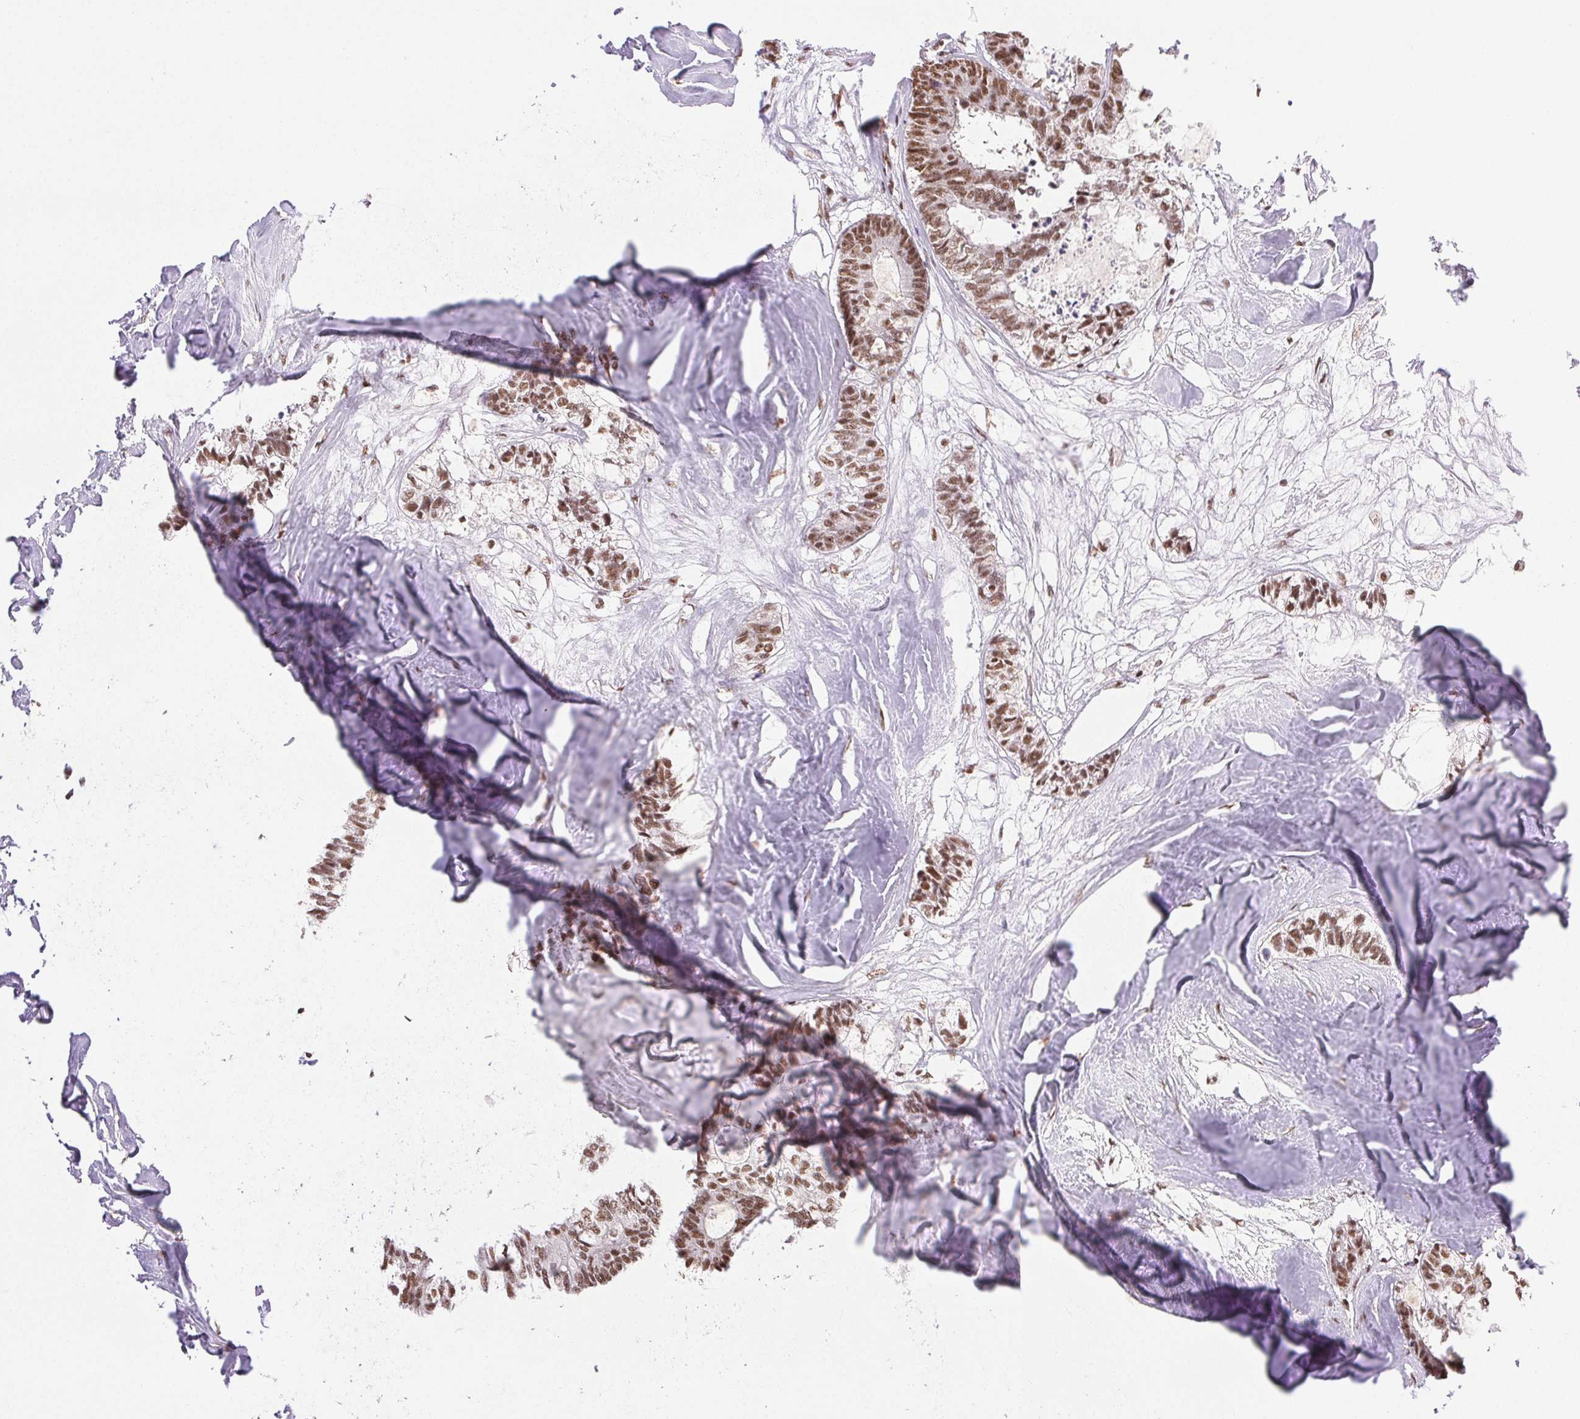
{"staining": {"intensity": "moderate", "quantity": ">75%", "location": "nuclear"}, "tissue": "colorectal cancer", "cell_type": "Tumor cells", "image_type": "cancer", "snomed": [{"axis": "morphology", "description": "Adenocarcinoma, NOS"}, {"axis": "topography", "description": "Colon"}, {"axis": "topography", "description": "Rectum"}], "caption": "IHC histopathology image of human colorectal adenocarcinoma stained for a protein (brown), which displays medium levels of moderate nuclear positivity in approximately >75% of tumor cells.", "gene": "IK", "patient": {"sex": "male", "age": 57}}